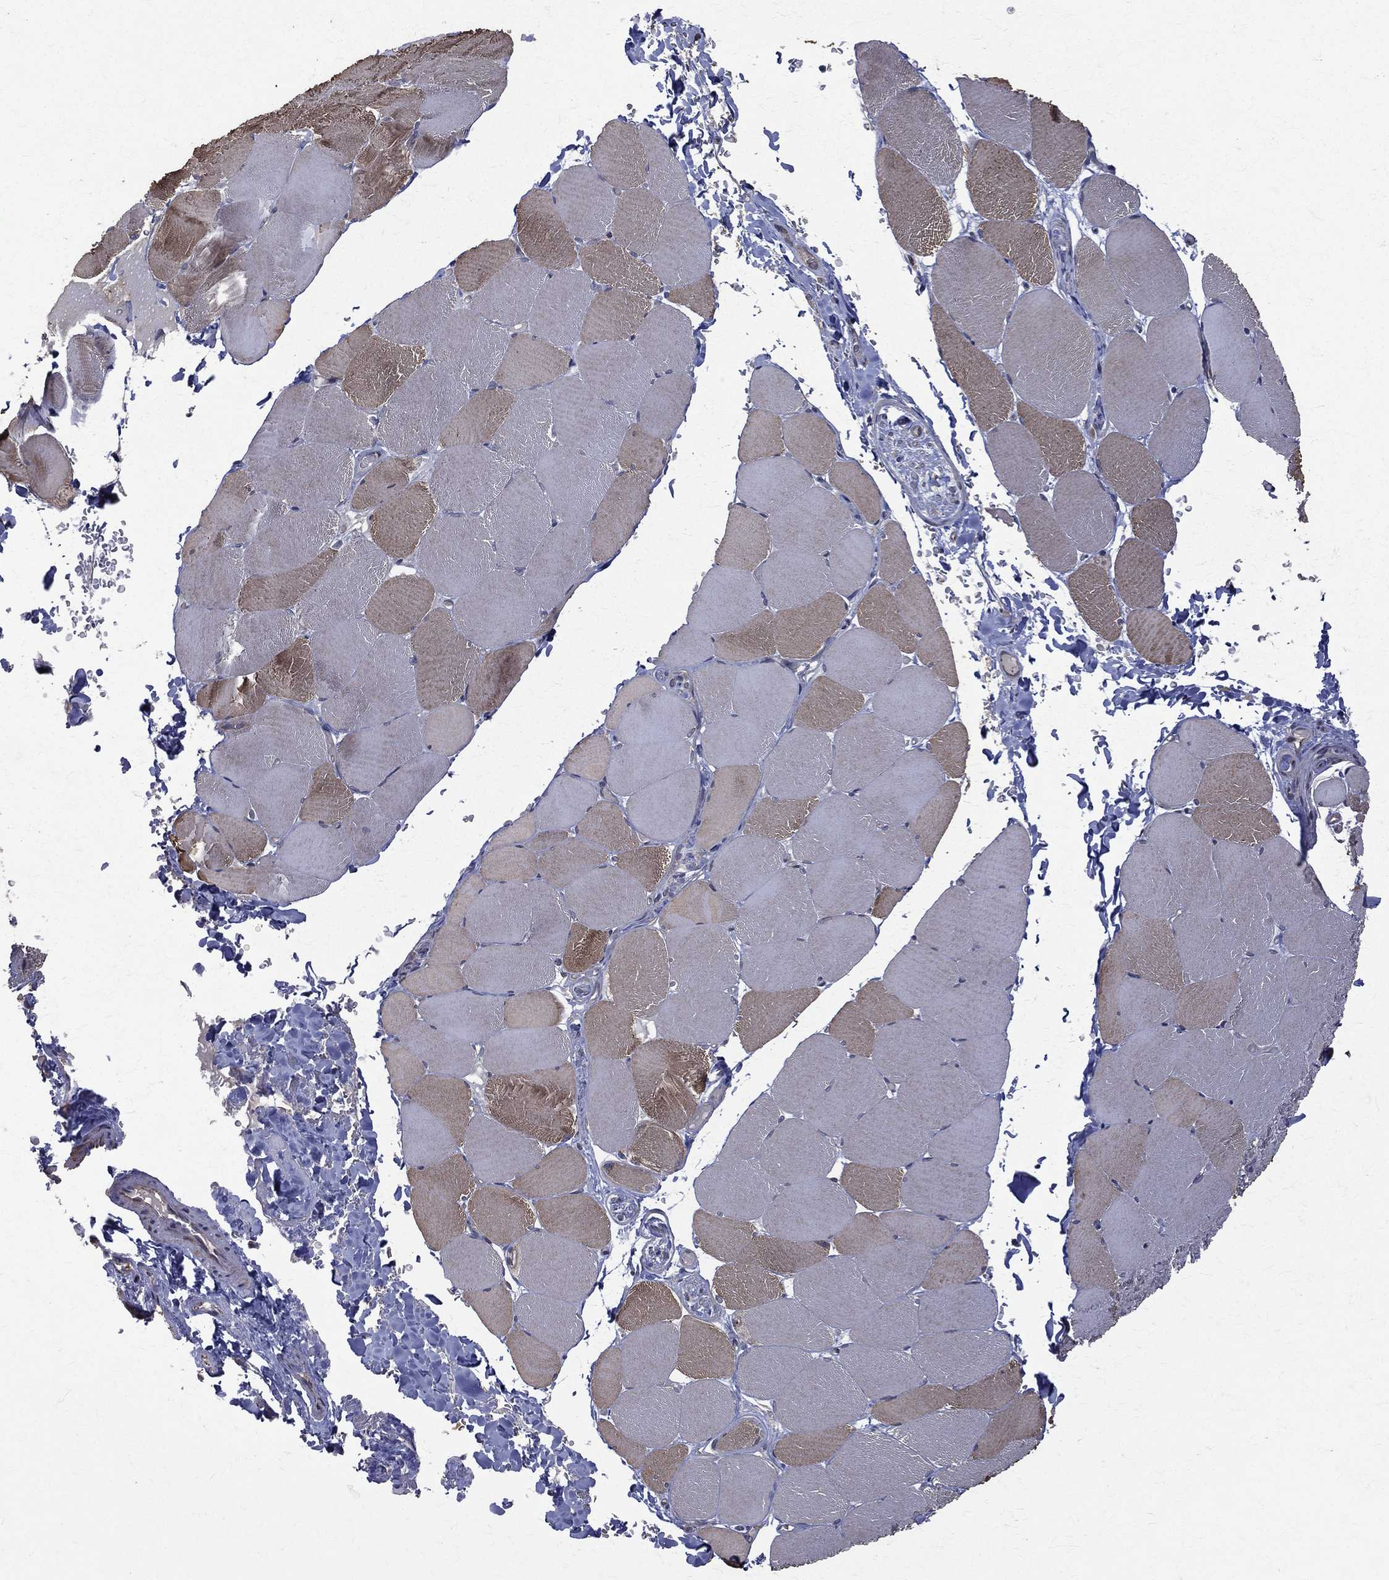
{"staining": {"intensity": "weak", "quantity": "25%-75%", "location": "cytoplasmic/membranous"}, "tissue": "skeletal muscle", "cell_type": "Myocytes", "image_type": "normal", "snomed": [{"axis": "morphology", "description": "Normal tissue, NOS"}, {"axis": "topography", "description": "Skeletal muscle"}], "caption": "Myocytes exhibit low levels of weak cytoplasmic/membranous staining in approximately 25%-75% of cells in normal human skeletal muscle.", "gene": "RPGR", "patient": {"sex": "female", "age": 37}}